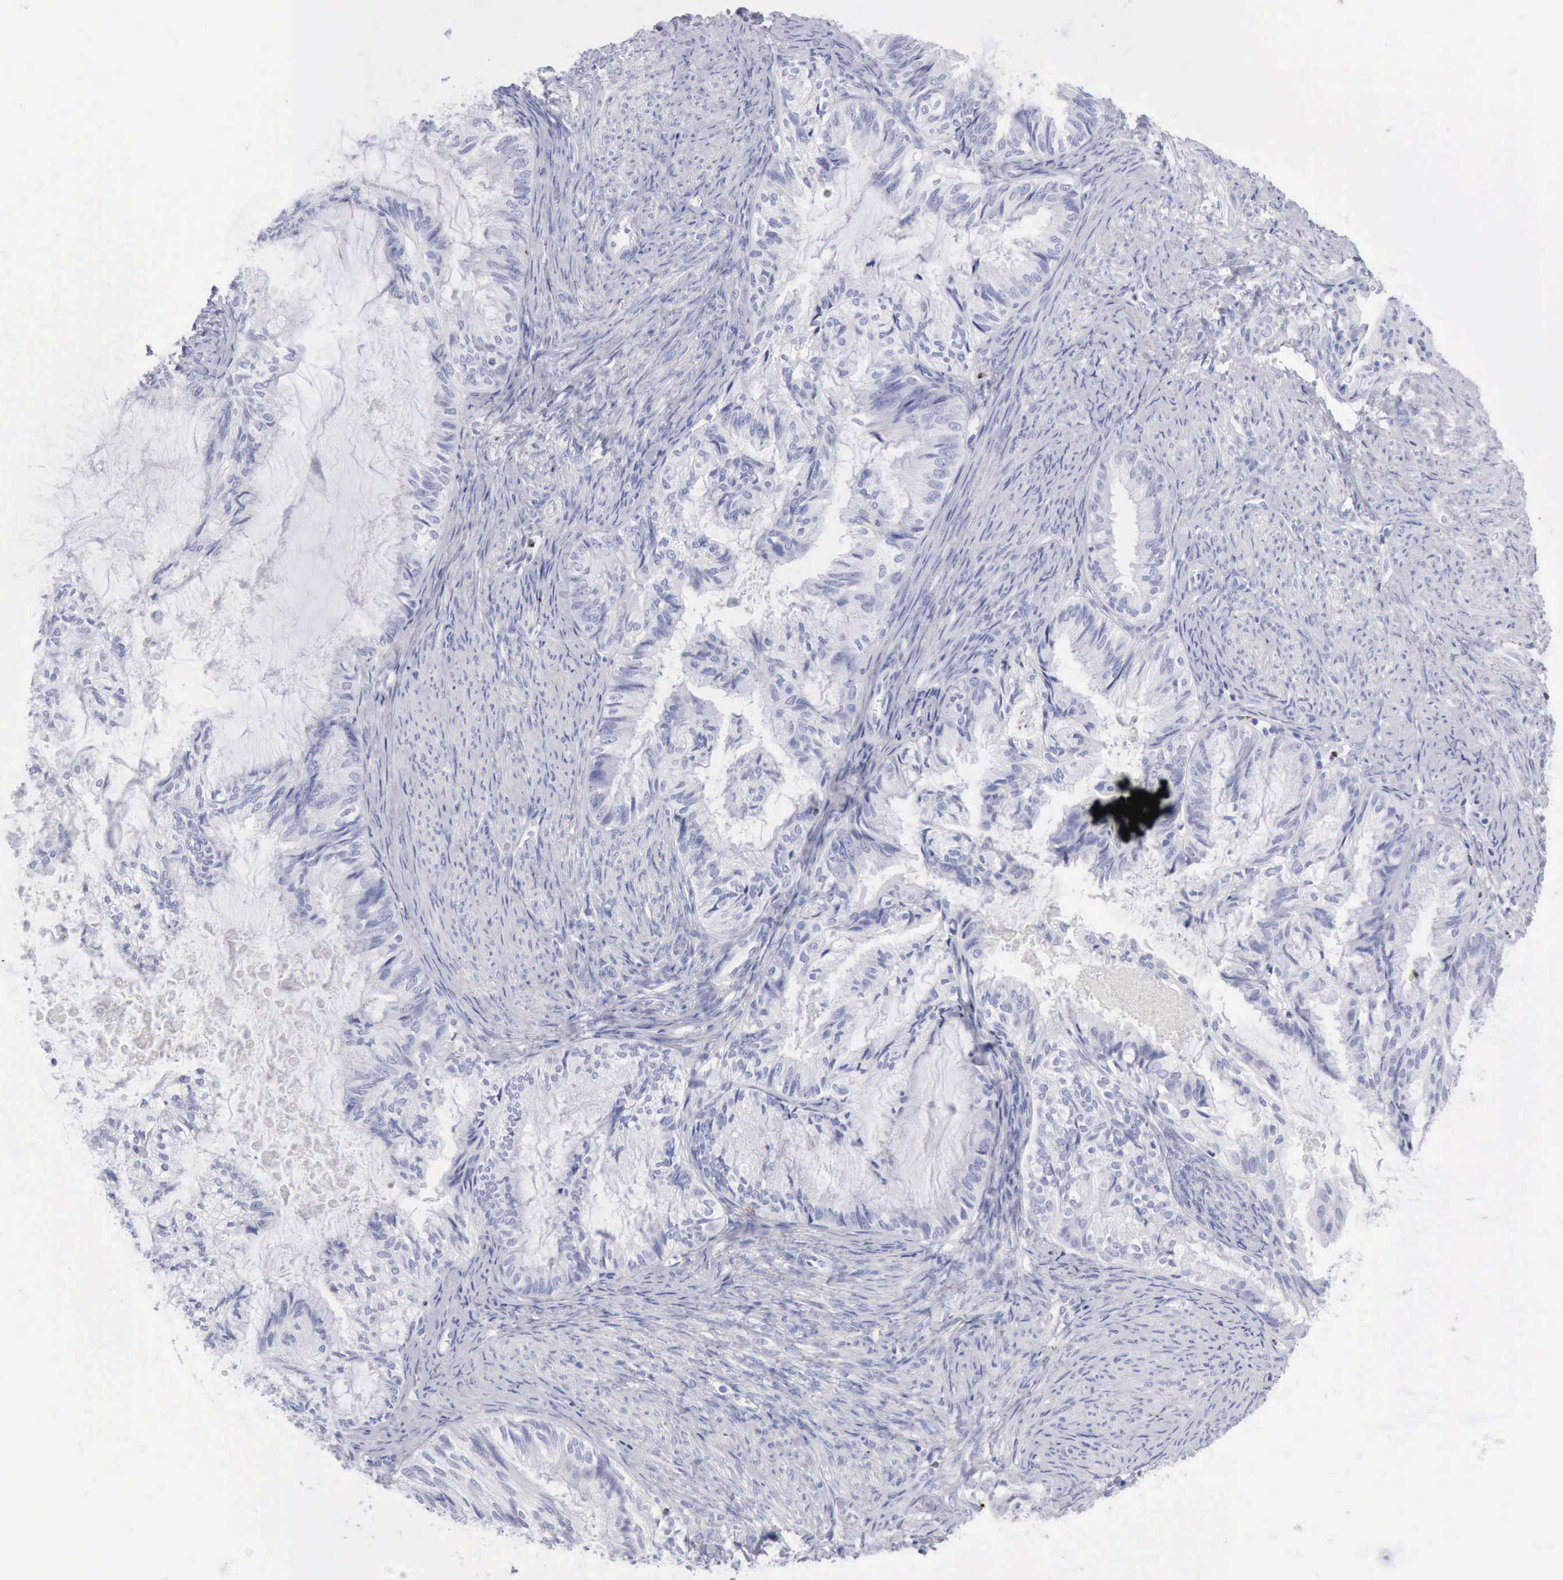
{"staining": {"intensity": "negative", "quantity": "none", "location": "none"}, "tissue": "endometrial cancer", "cell_type": "Tumor cells", "image_type": "cancer", "snomed": [{"axis": "morphology", "description": "Adenocarcinoma, NOS"}, {"axis": "topography", "description": "Endometrium"}], "caption": "A photomicrograph of endometrial adenocarcinoma stained for a protein reveals no brown staining in tumor cells.", "gene": "GZMB", "patient": {"sex": "female", "age": 86}}